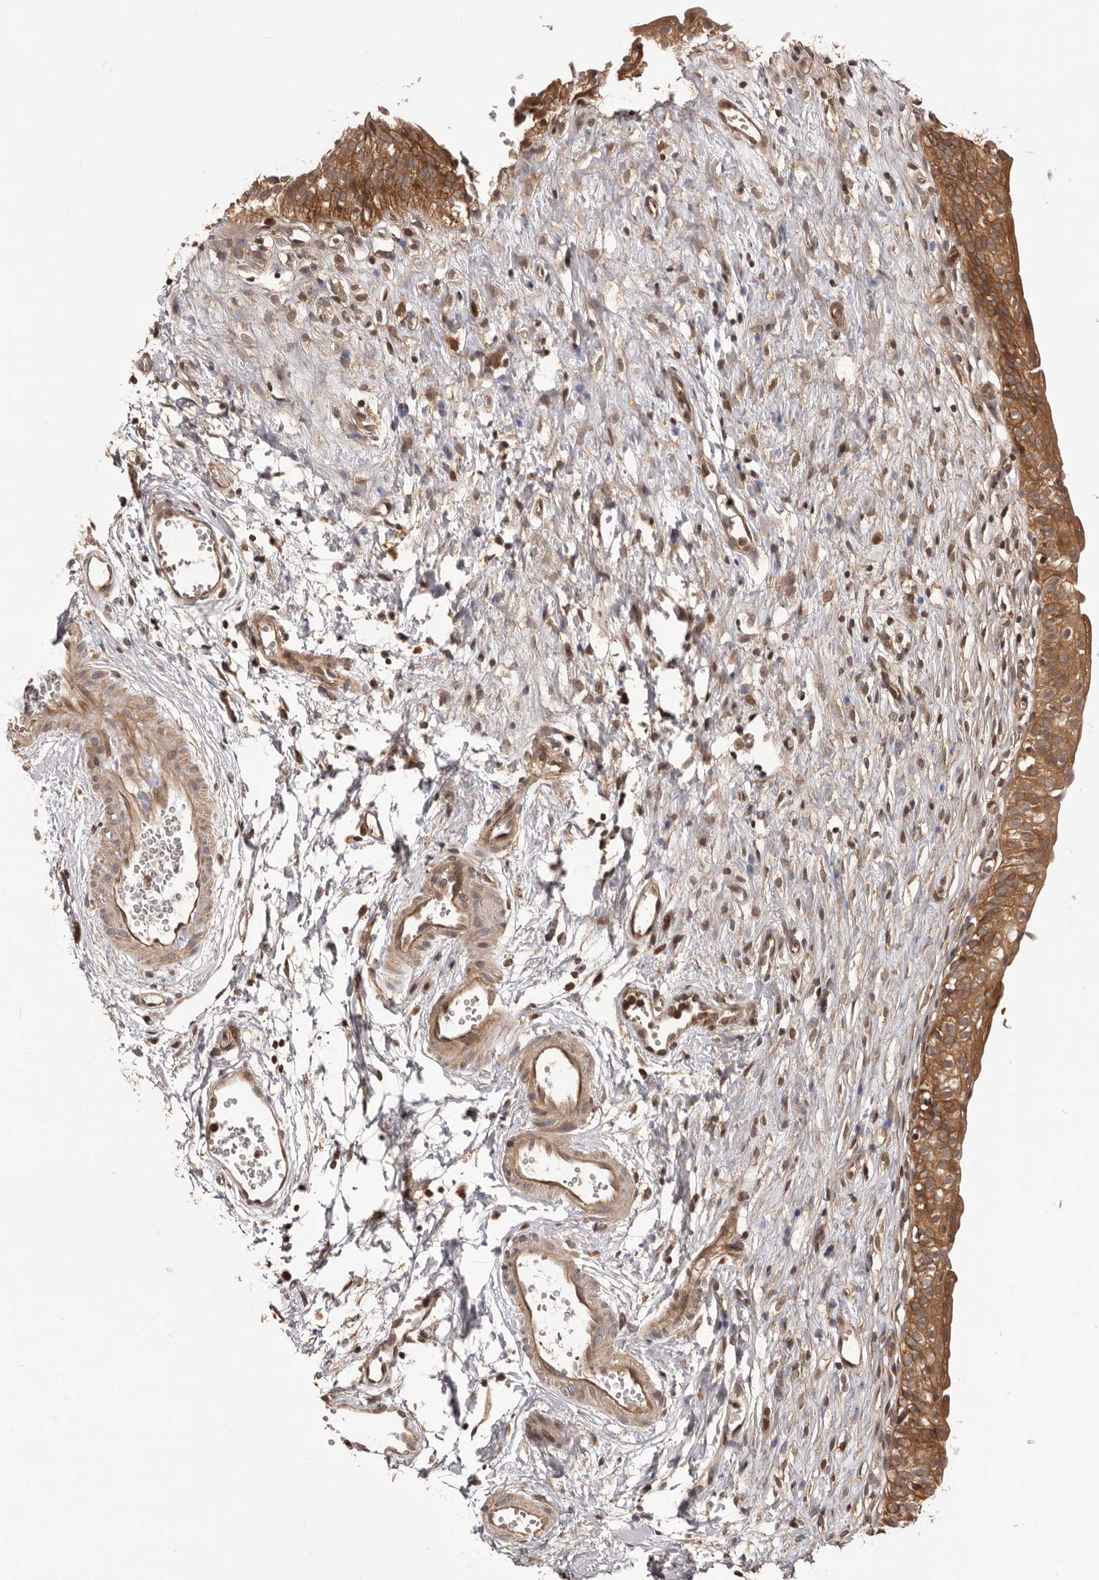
{"staining": {"intensity": "moderate", "quantity": ">75%", "location": "cytoplasmic/membranous"}, "tissue": "urinary bladder", "cell_type": "Urothelial cells", "image_type": "normal", "snomed": [{"axis": "morphology", "description": "Normal tissue, NOS"}, {"axis": "topography", "description": "Urinary bladder"}], "caption": "Brown immunohistochemical staining in unremarkable urinary bladder demonstrates moderate cytoplasmic/membranous staining in about >75% of urothelial cells. Nuclei are stained in blue.", "gene": "HBS1L", "patient": {"sex": "male", "age": 51}}